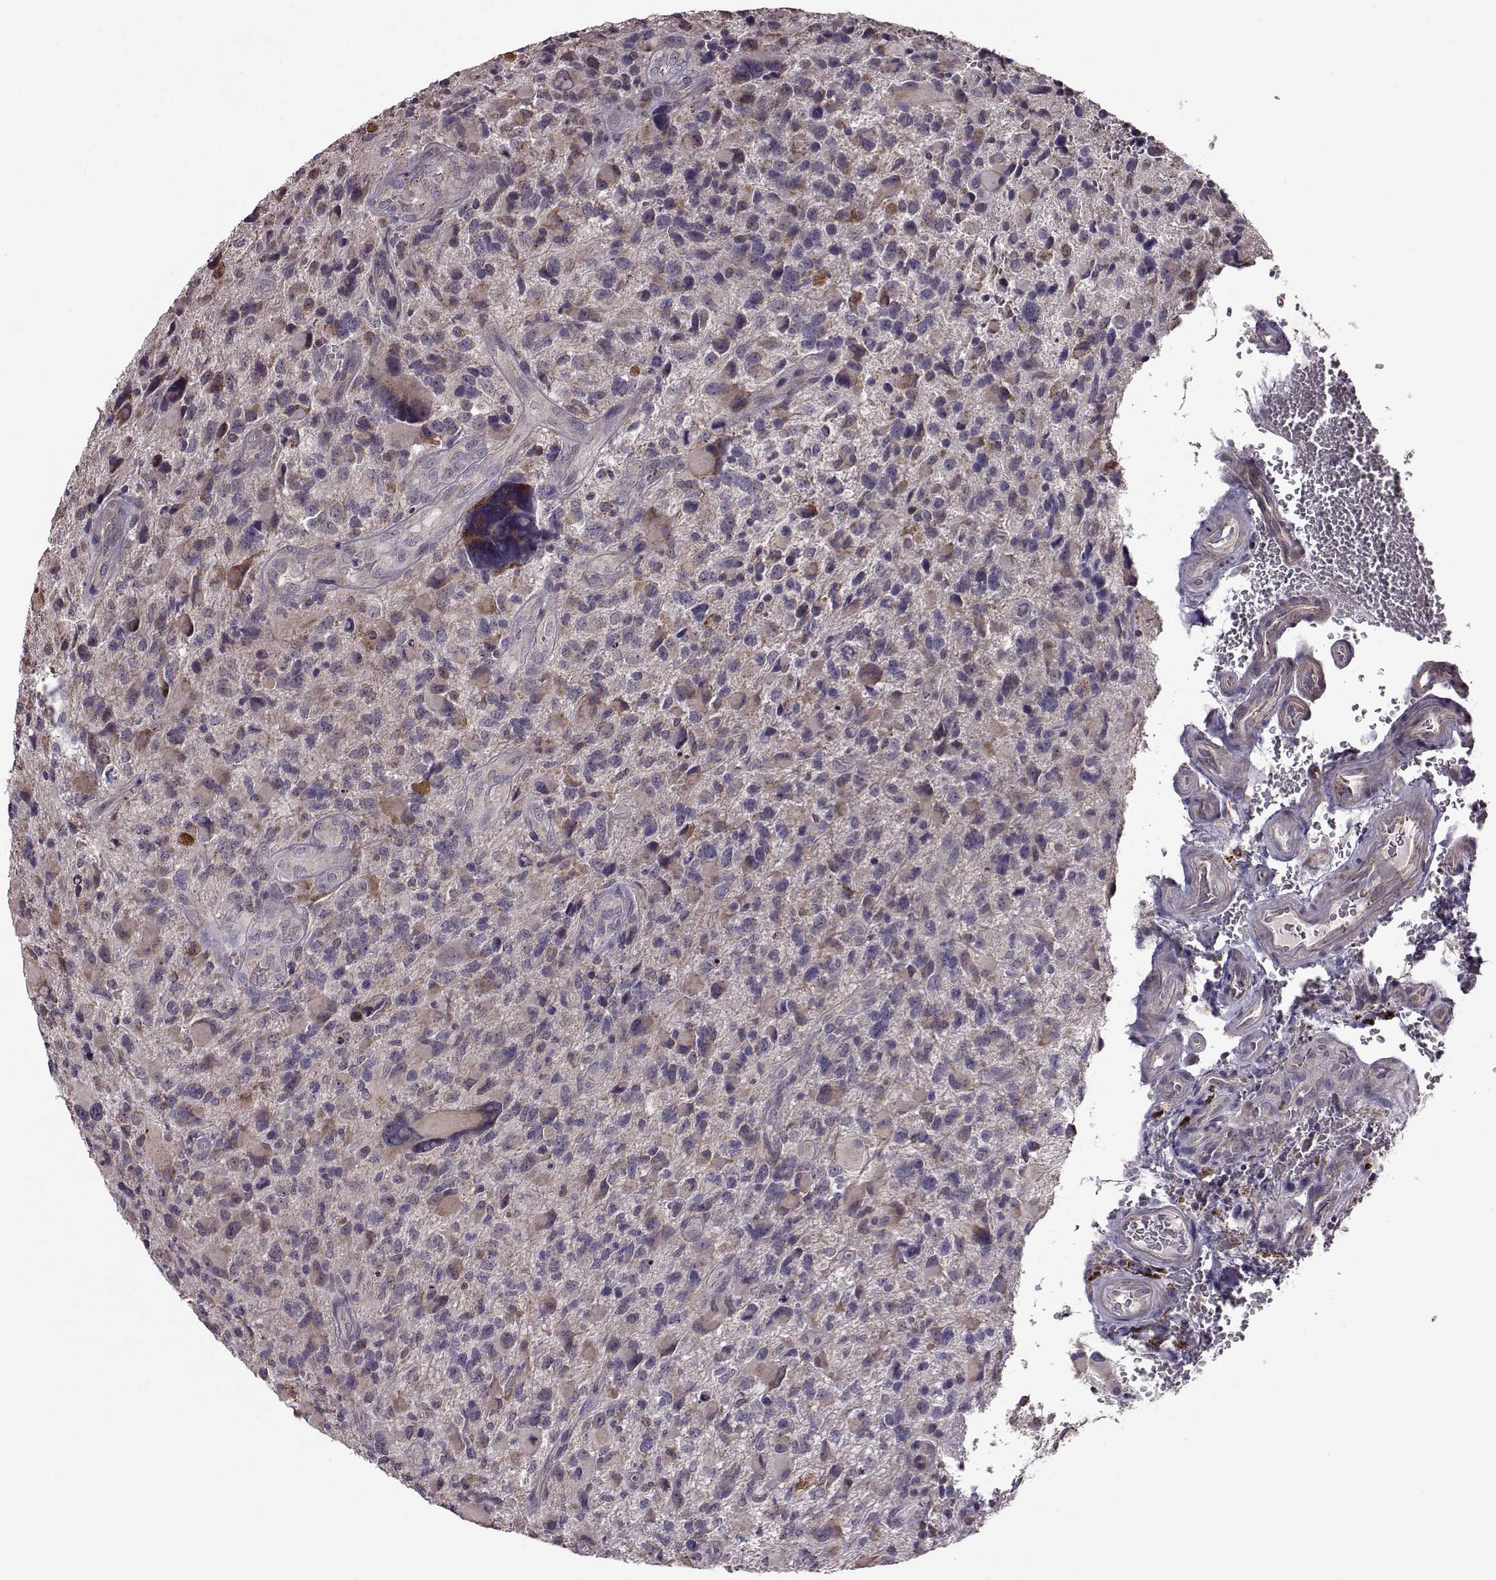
{"staining": {"intensity": "negative", "quantity": "none", "location": "none"}, "tissue": "glioma", "cell_type": "Tumor cells", "image_type": "cancer", "snomed": [{"axis": "morphology", "description": "Glioma, malignant, NOS"}, {"axis": "morphology", "description": "Glioma, malignant, High grade"}, {"axis": "topography", "description": "Brain"}], "caption": "Tumor cells show no significant expression in glioma.", "gene": "PUDP", "patient": {"sex": "female", "age": 71}}